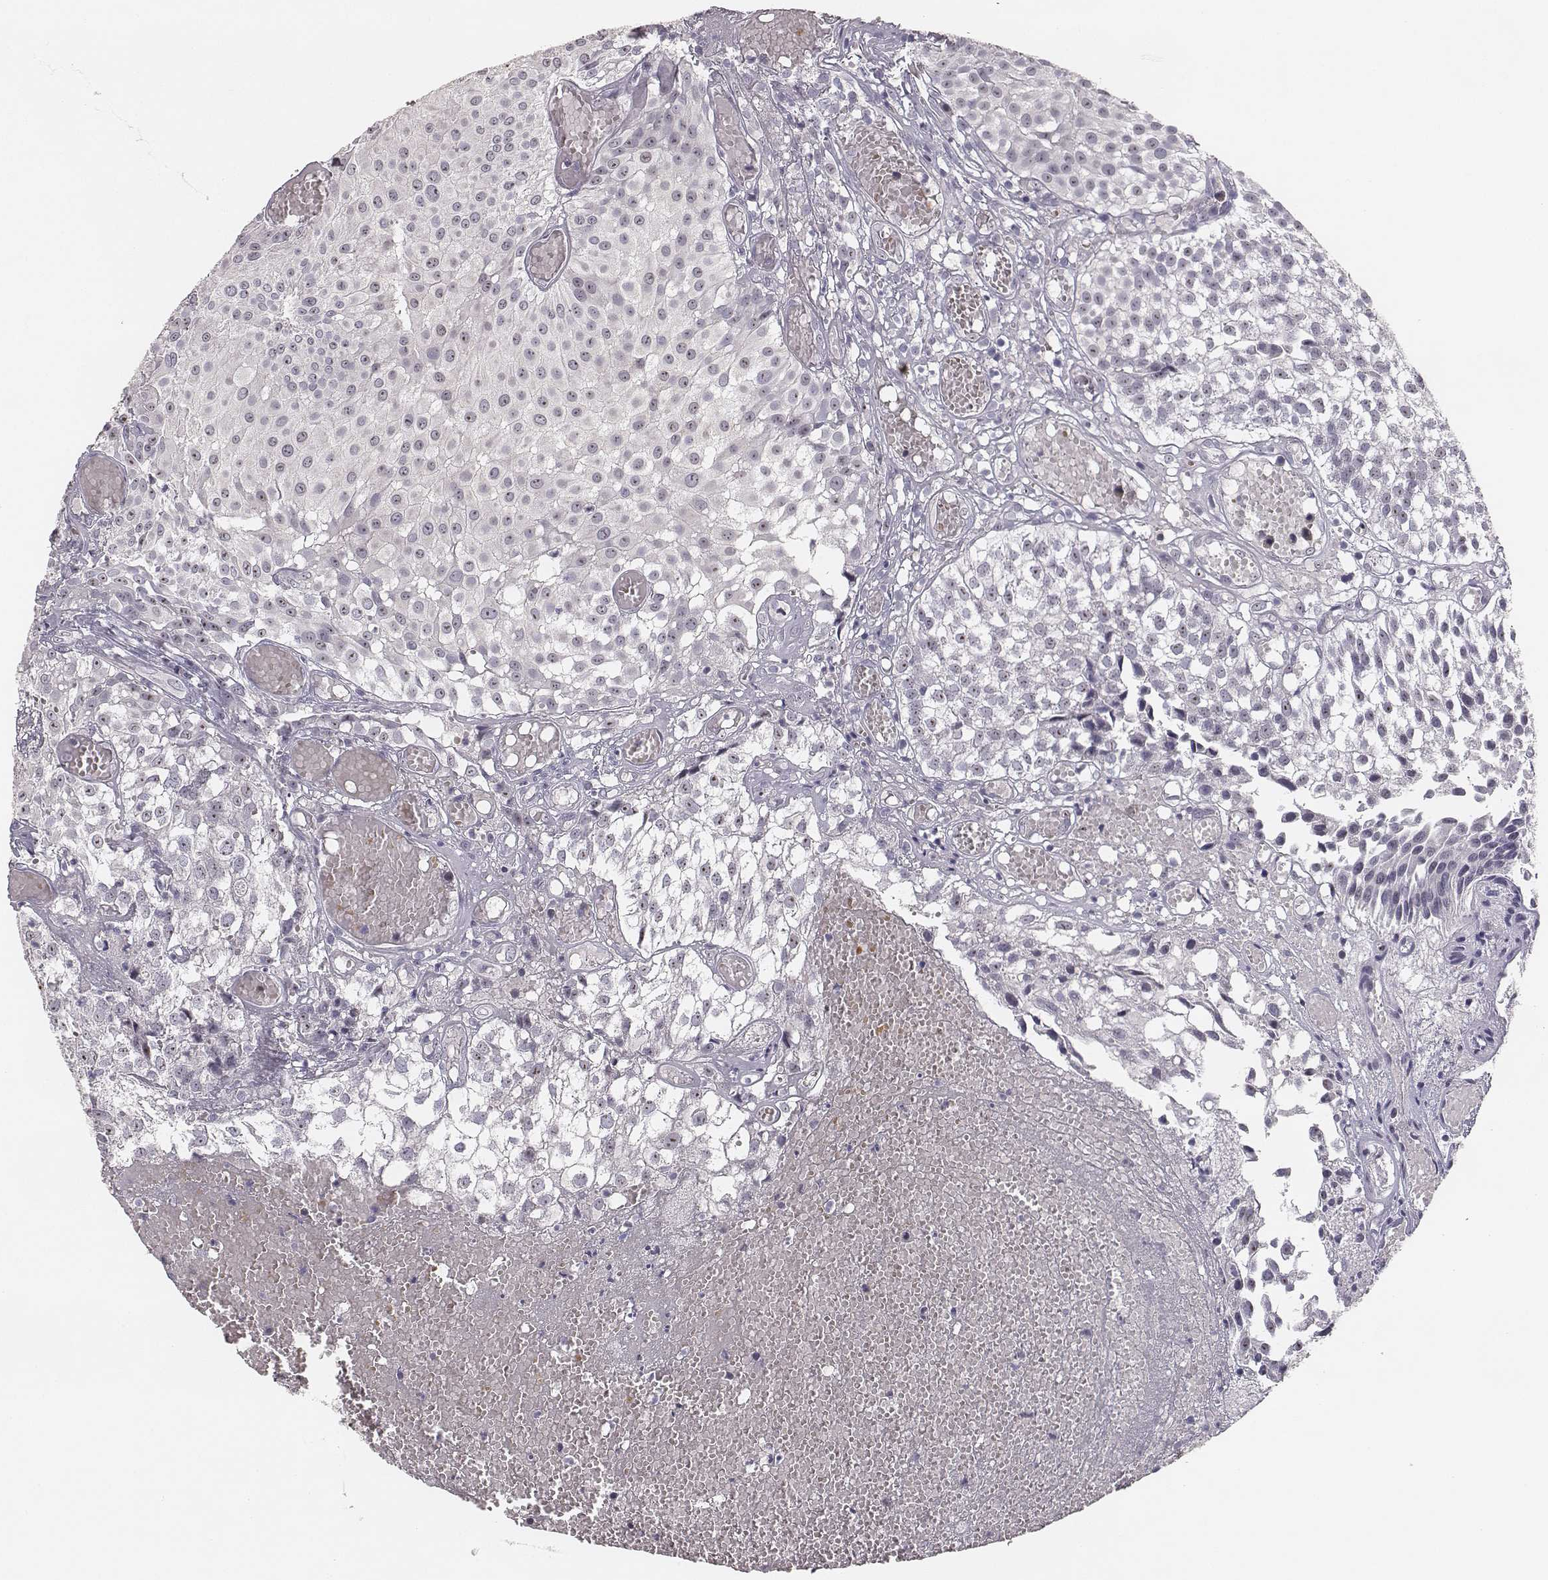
{"staining": {"intensity": "moderate", "quantity": "<25%", "location": "nuclear"}, "tissue": "urothelial cancer", "cell_type": "Tumor cells", "image_type": "cancer", "snomed": [{"axis": "morphology", "description": "Urothelial carcinoma, Low grade"}, {"axis": "topography", "description": "Urinary bladder"}], "caption": "Tumor cells demonstrate low levels of moderate nuclear staining in about <25% of cells in human urothelial carcinoma (low-grade). The staining is performed using DAB brown chromogen to label protein expression. The nuclei are counter-stained blue using hematoxylin.", "gene": "NIFK", "patient": {"sex": "male", "age": 79}}